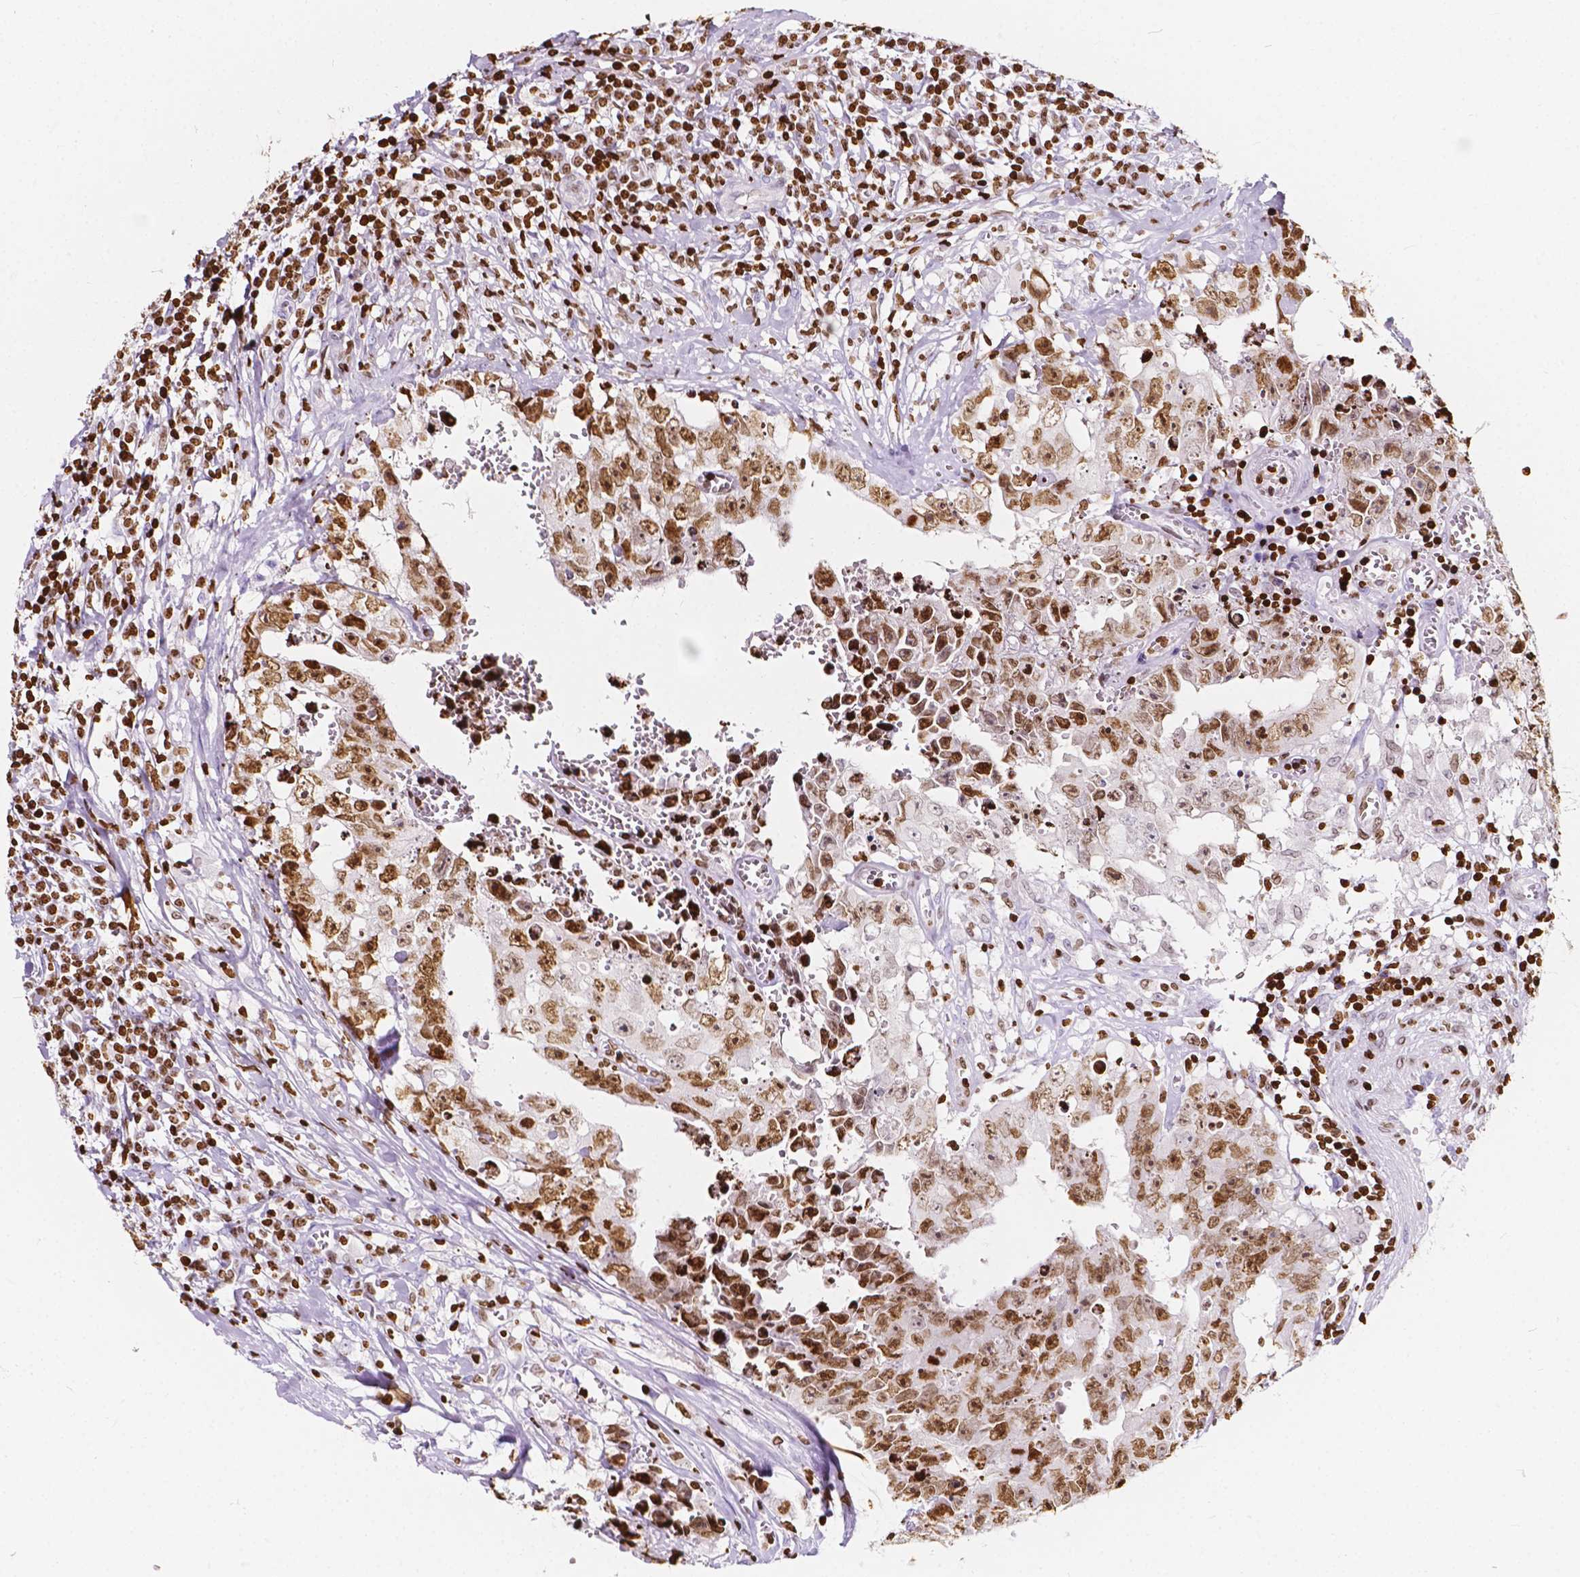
{"staining": {"intensity": "strong", "quantity": ">75%", "location": "nuclear"}, "tissue": "testis cancer", "cell_type": "Tumor cells", "image_type": "cancer", "snomed": [{"axis": "morphology", "description": "Carcinoma, Embryonal, NOS"}, {"axis": "topography", "description": "Testis"}], "caption": "A histopathology image of testis cancer (embryonal carcinoma) stained for a protein shows strong nuclear brown staining in tumor cells.", "gene": "CBY3", "patient": {"sex": "male", "age": 36}}